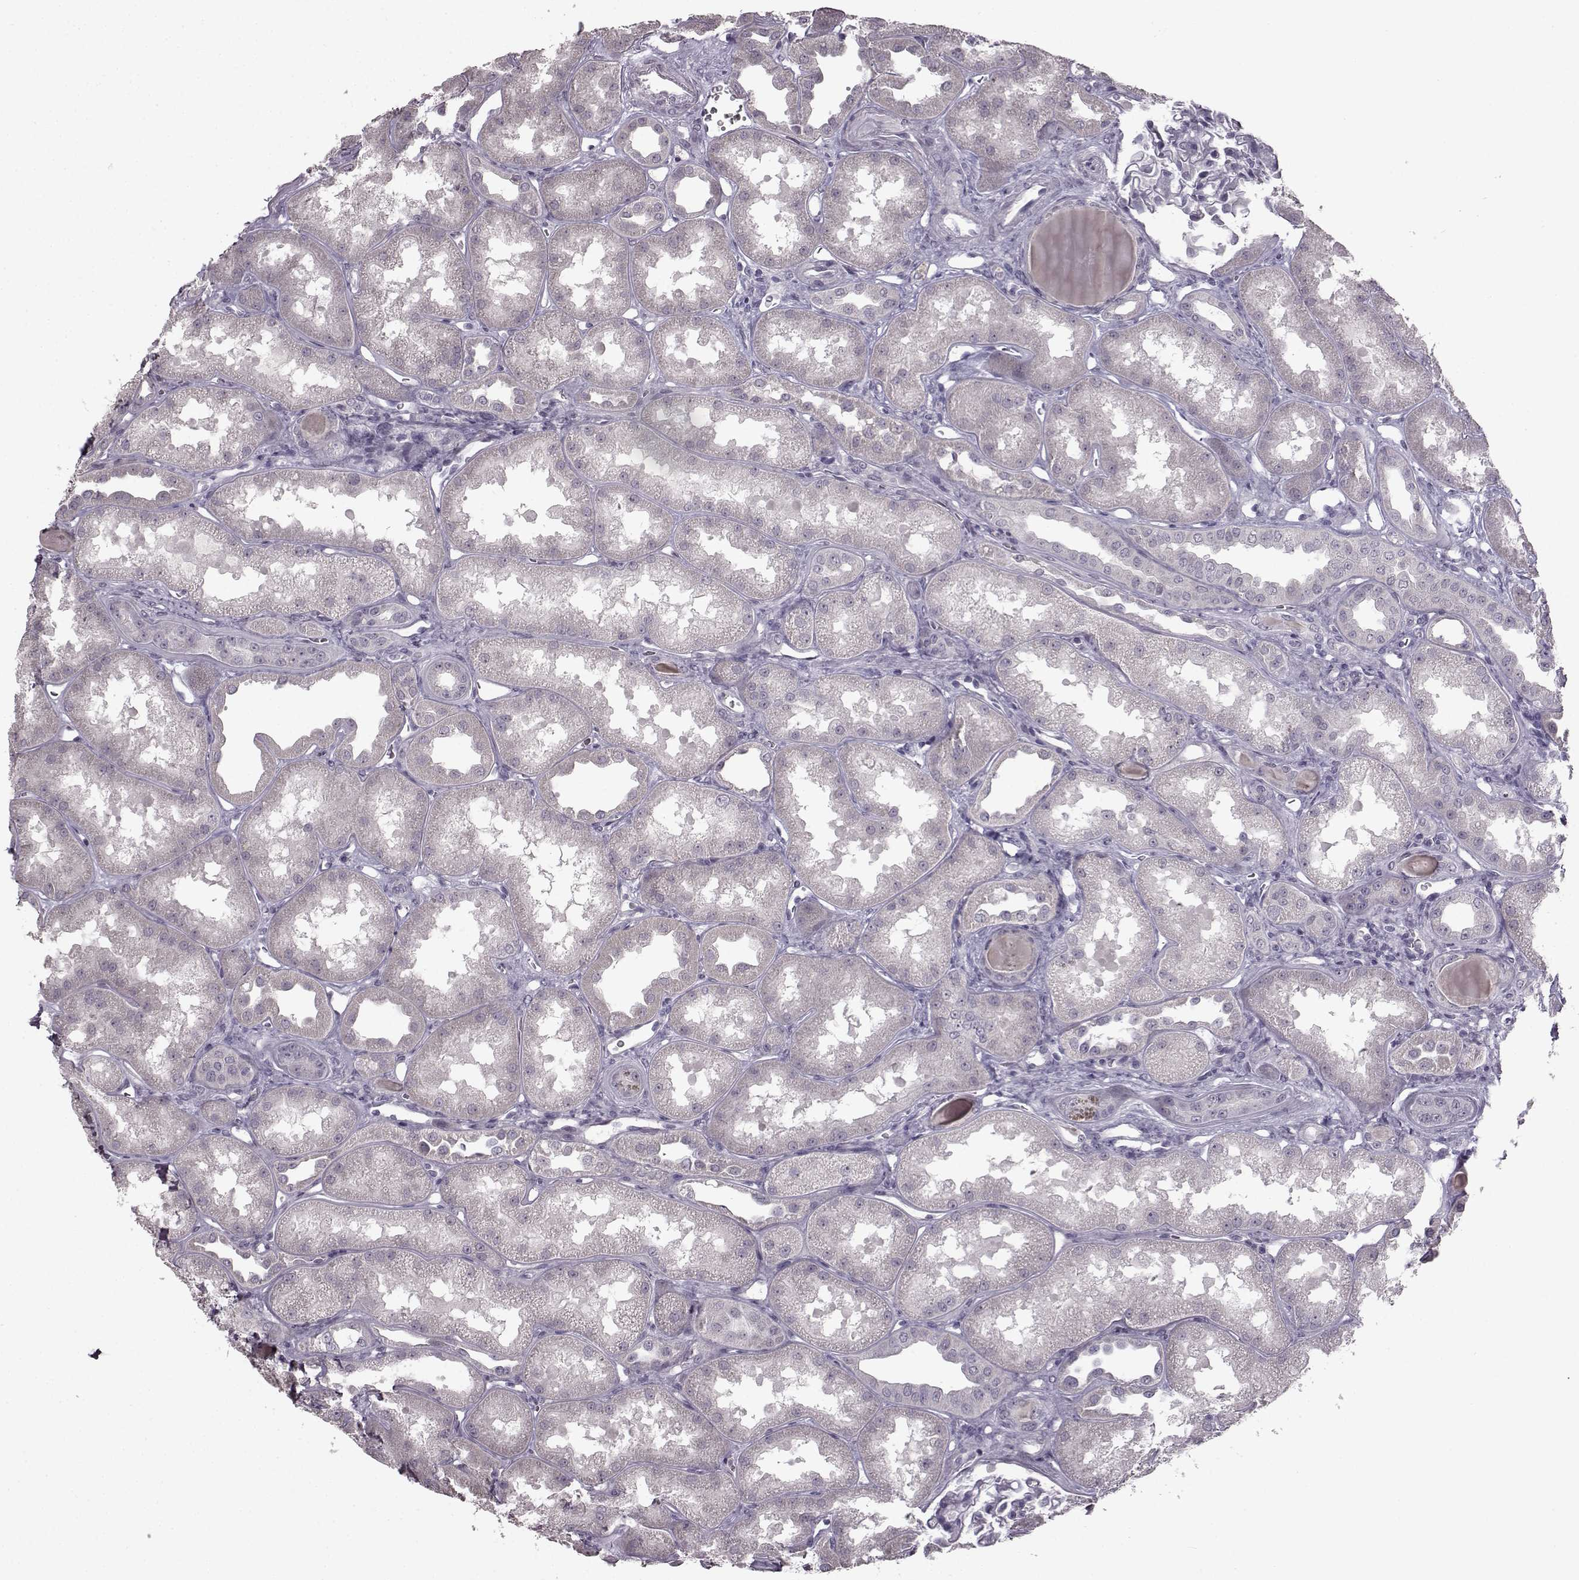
{"staining": {"intensity": "negative", "quantity": "none", "location": "none"}, "tissue": "kidney", "cell_type": "Cells in glomeruli", "image_type": "normal", "snomed": [{"axis": "morphology", "description": "Normal tissue, NOS"}, {"axis": "topography", "description": "Kidney"}], "caption": "DAB immunohistochemical staining of benign human kidney shows no significant positivity in cells in glomeruli. (DAB (3,3'-diaminobenzidine) immunohistochemistry visualized using brightfield microscopy, high magnification).", "gene": "LHB", "patient": {"sex": "male", "age": 61}}